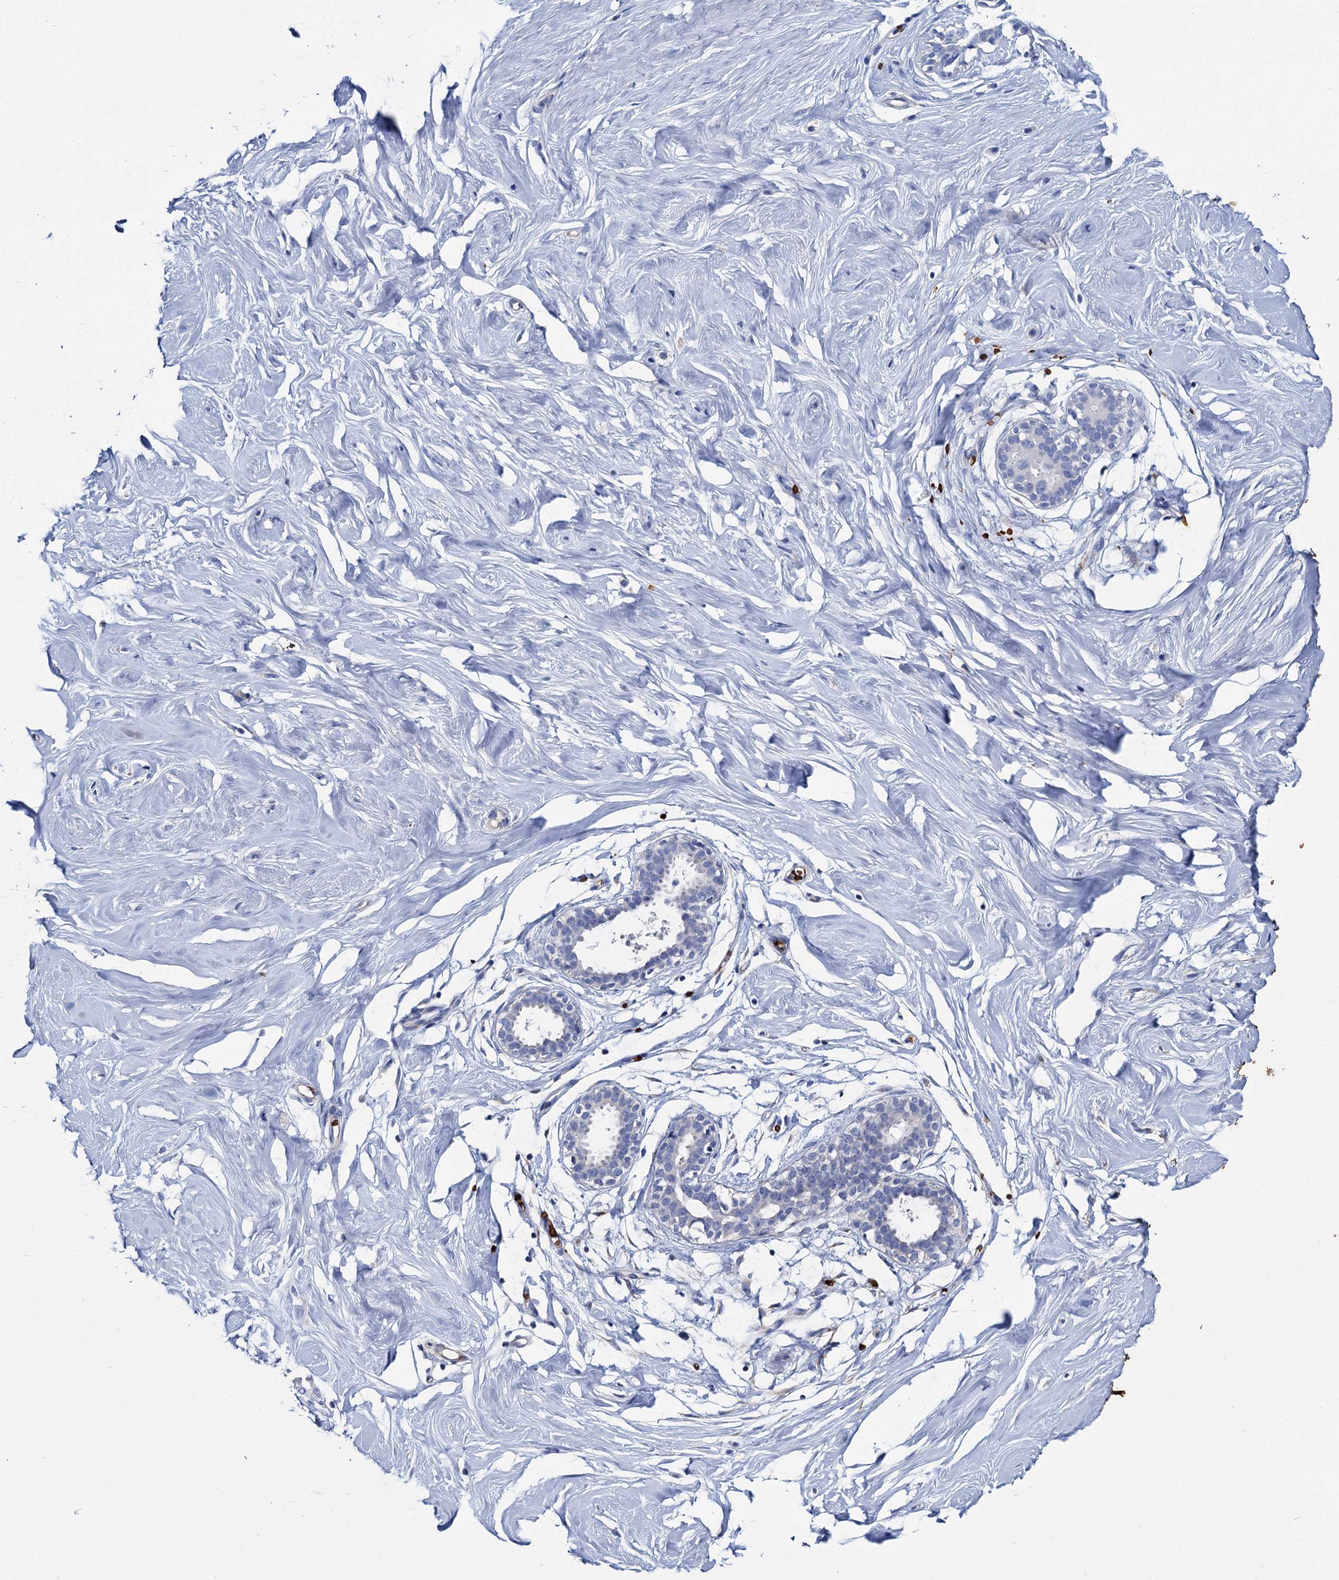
{"staining": {"intensity": "negative", "quantity": "none", "location": "none"}, "tissue": "breast", "cell_type": "Adipocytes", "image_type": "normal", "snomed": [{"axis": "morphology", "description": "Normal tissue, NOS"}, {"axis": "morphology", "description": "Adenoma, NOS"}, {"axis": "topography", "description": "Breast"}], "caption": "The histopathology image shows no staining of adipocytes in normal breast. (DAB immunohistochemistry (IHC), high magnification).", "gene": "ATG2A", "patient": {"sex": "female", "age": 23}}